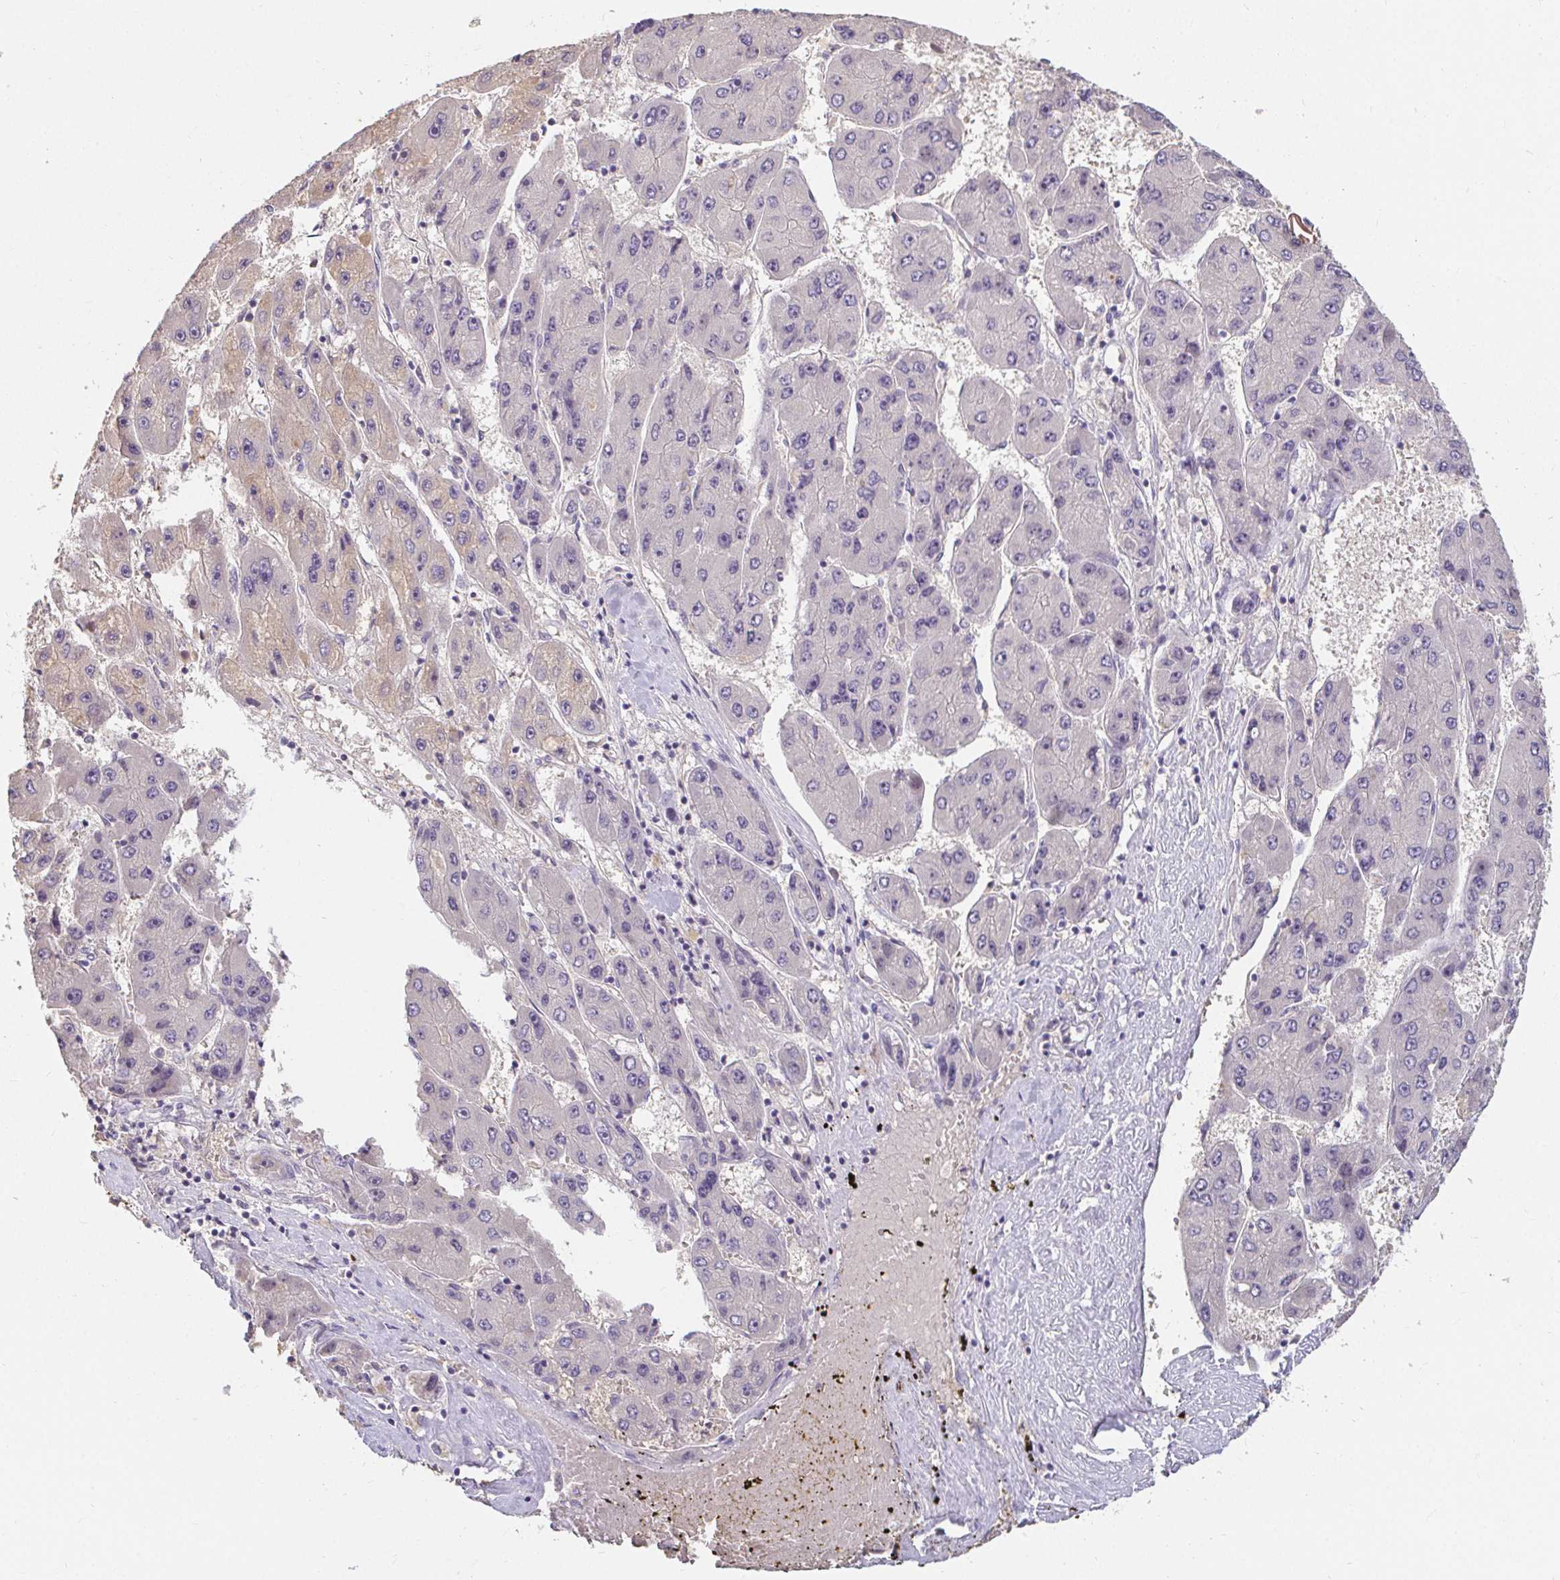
{"staining": {"intensity": "negative", "quantity": "none", "location": "none"}, "tissue": "liver cancer", "cell_type": "Tumor cells", "image_type": "cancer", "snomed": [{"axis": "morphology", "description": "Carcinoma, Hepatocellular, NOS"}, {"axis": "topography", "description": "Liver"}], "caption": "Immunohistochemistry (IHC) photomicrograph of neoplastic tissue: human liver cancer stained with DAB shows no significant protein expression in tumor cells.", "gene": "LOXL4", "patient": {"sex": "female", "age": 61}}